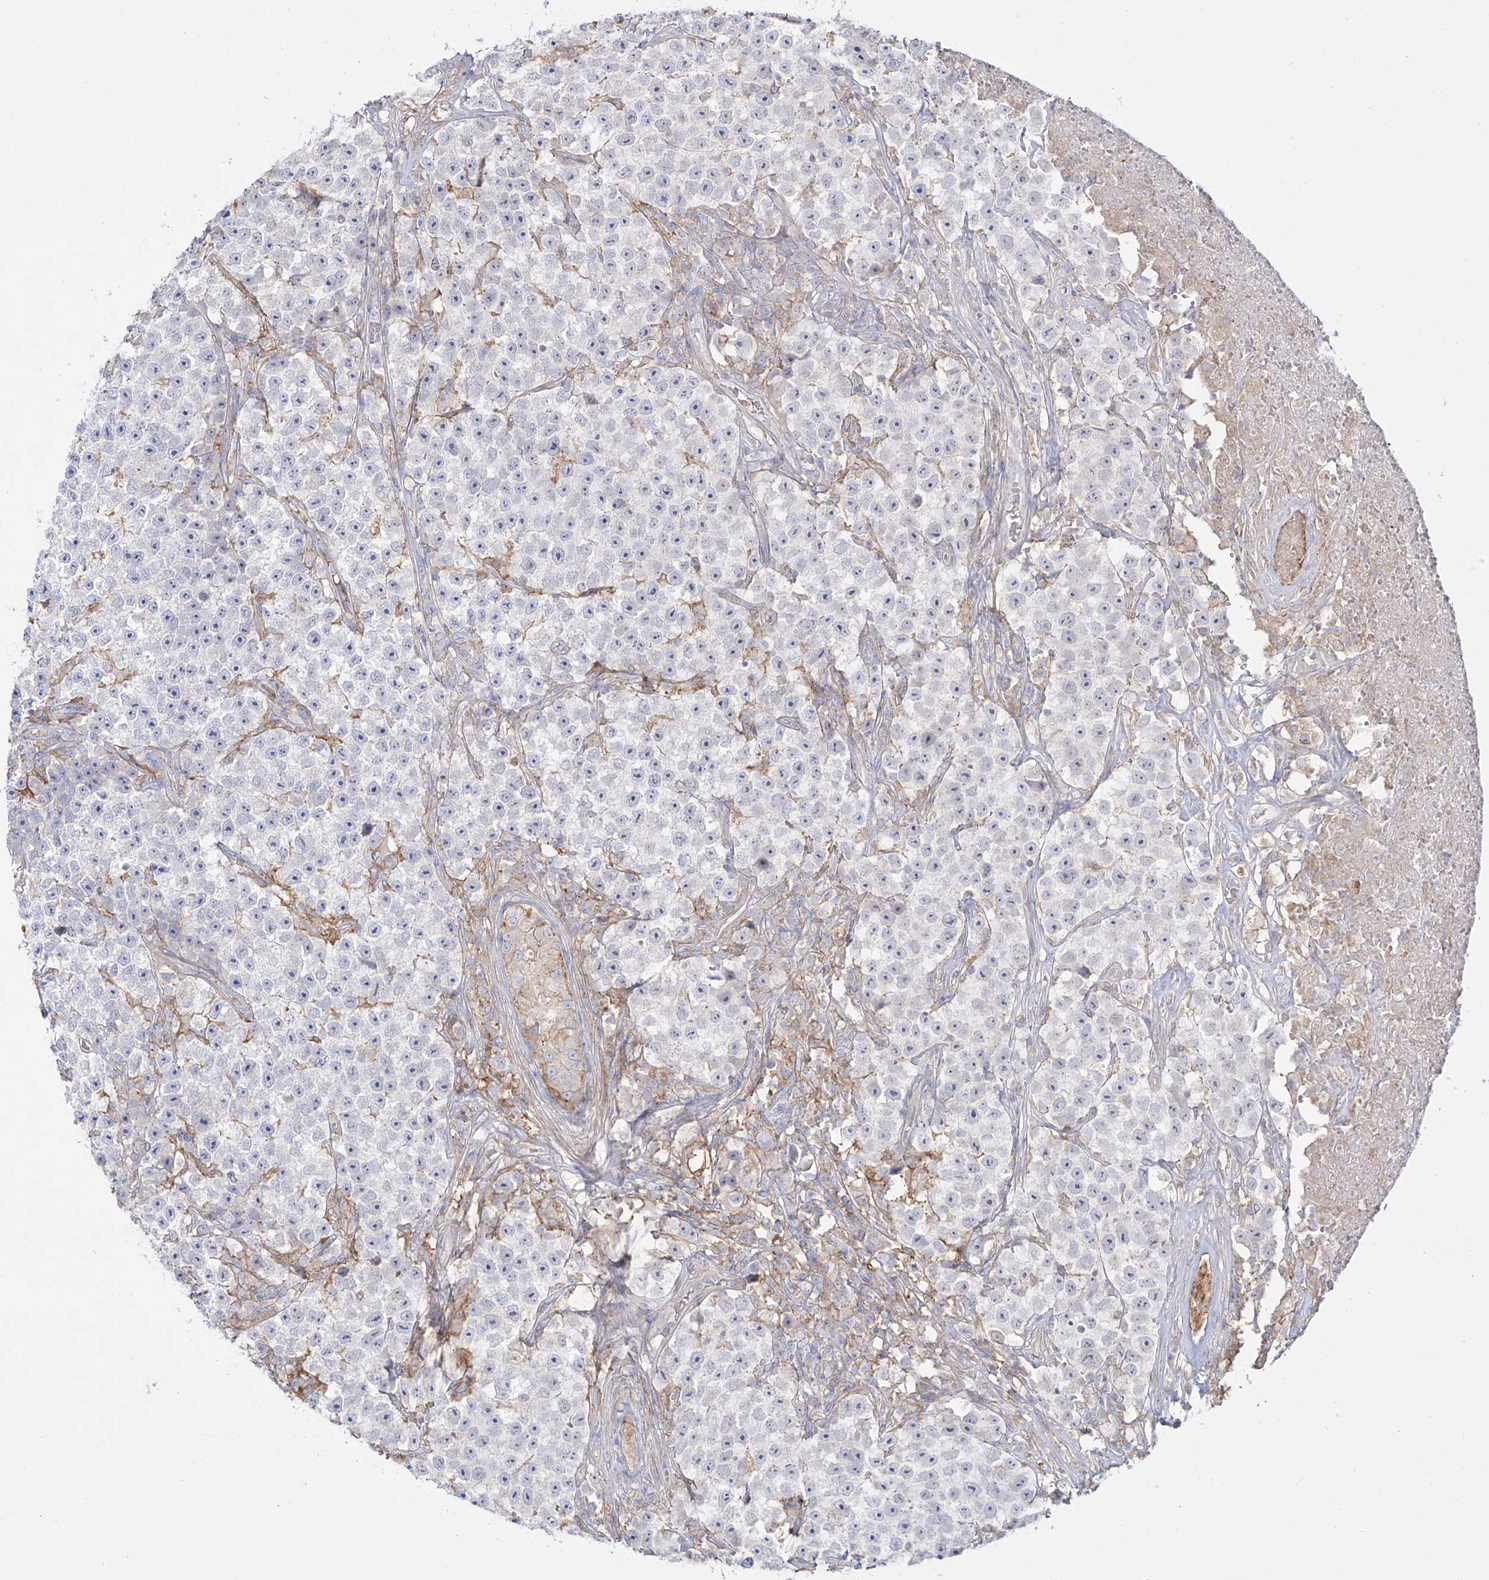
{"staining": {"intensity": "negative", "quantity": "none", "location": "none"}, "tissue": "testis cancer", "cell_type": "Tumor cells", "image_type": "cancer", "snomed": [{"axis": "morphology", "description": "Seminoma, NOS"}, {"axis": "topography", "description": "Testis"}], "caption": "The immunohistochemistry photomicrograph has no significant expression in tumor cells of testis seminoma tissue.", "gene": "ZGRF1", "patient": {"sex": "male", "age": 22}}